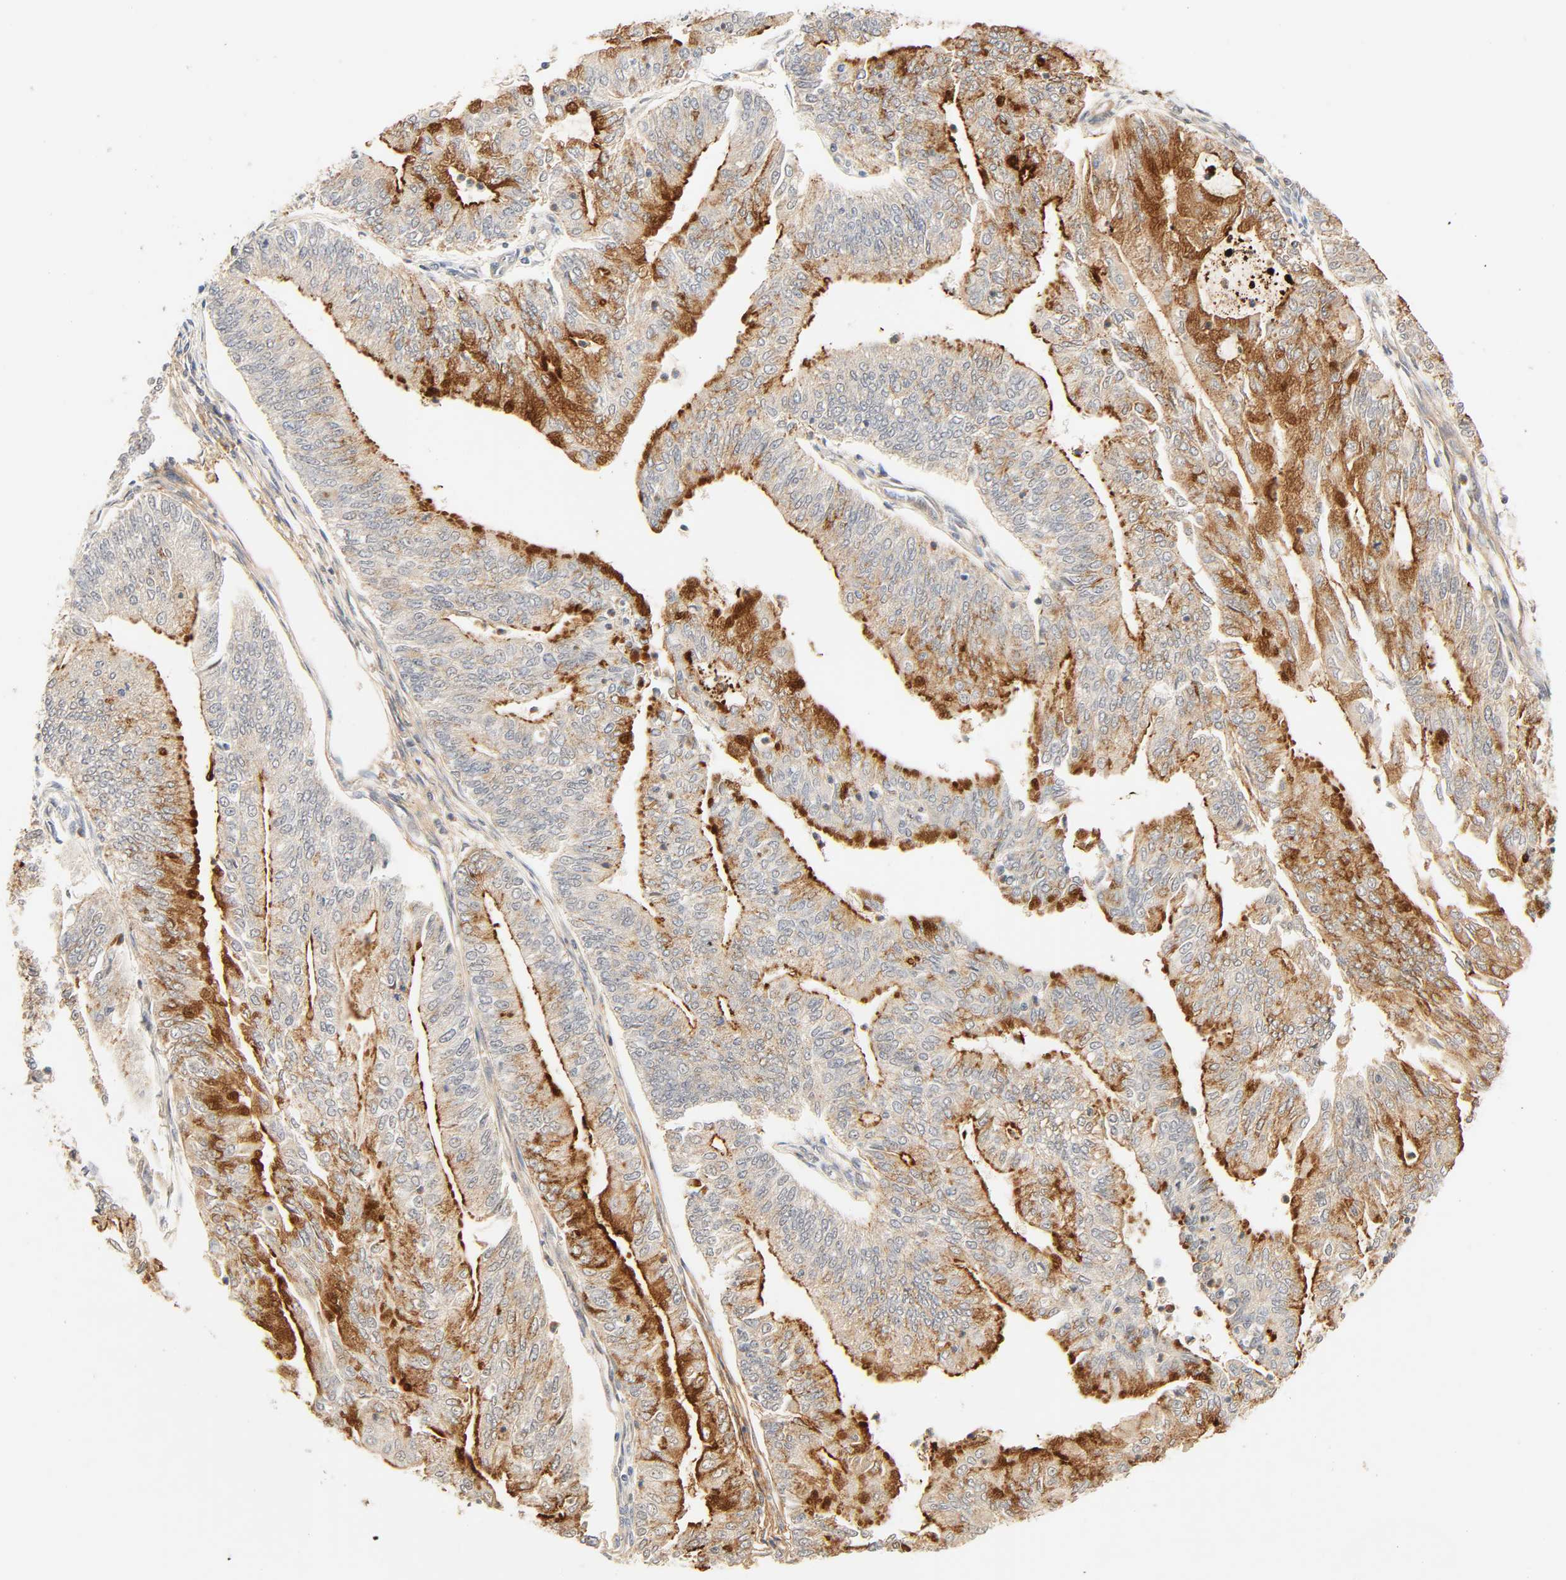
{"staining": {"intensity": "strong", "quantity": "25%-75%", "location": "cytoplasmic/membranous"}, "tissue": "endometrial cancer", "cell_type": "Tumor cells", "image_type": "cancer", "snomed": [{"axis": "morphology", "description": "Adenocarcinoma, NOS"}, {"axis": "topography", "description": "Endometrium"}], "caption": "High-power microscopy captured an immunohistochemistry (IHC) photomicrograph of endometrial cancer (adenocarcinoma), revealing strong cytoplasmic/membranous staining in about 25%-75% of tumor cells.", "gene": "CACNA1G", "patient": {"sex": "female", "age": 59}}